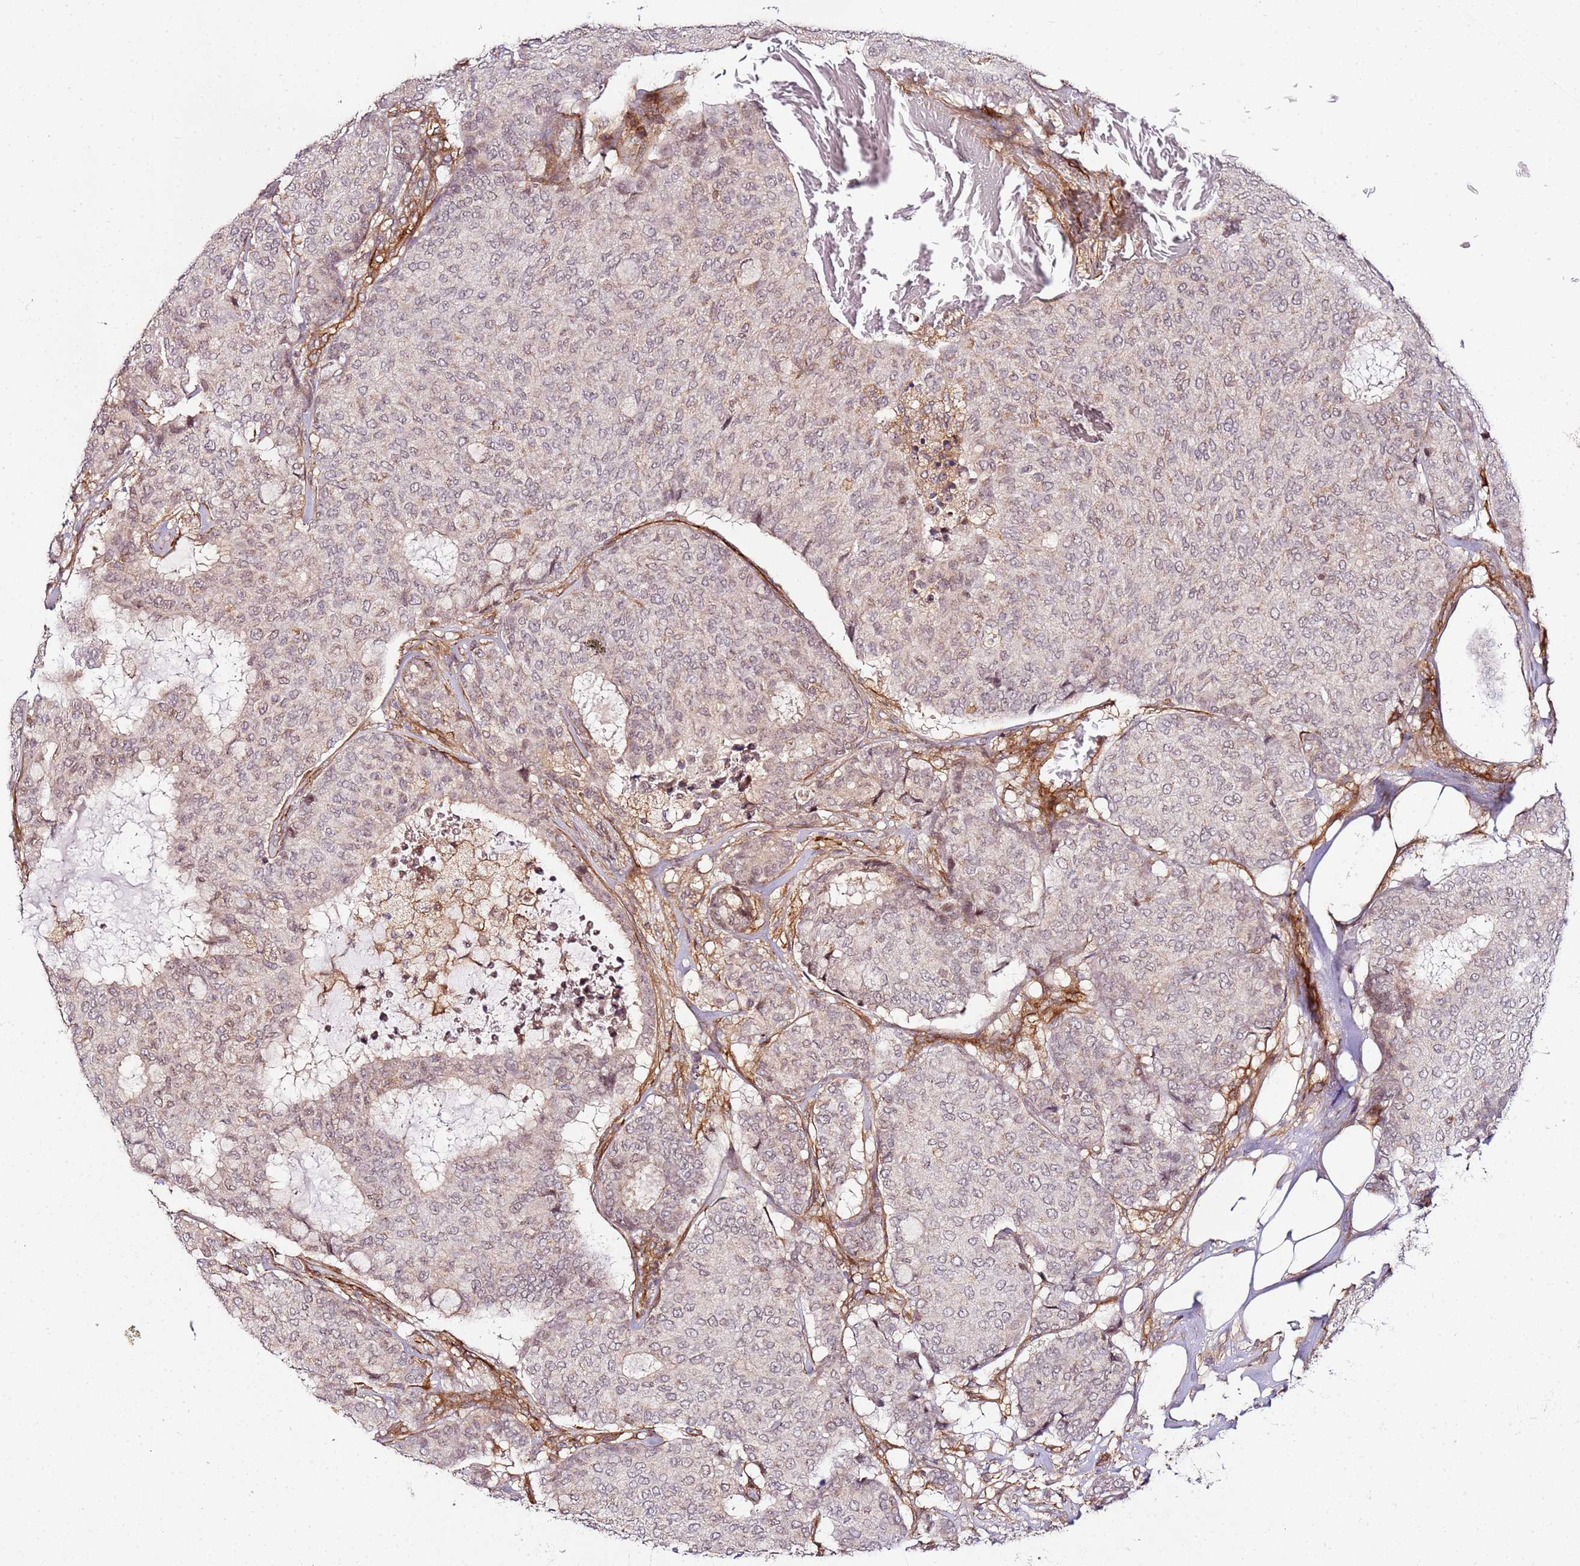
{"staining": {"intensity": "weak", "quantity": "<25%", "location": "nuclear"}, "tissue": "breast cancer", "cell_type": "Tumor cells", "image_type": "cancer", "snomed": [{"axis": "morphology", "description": "Duct carcinoma"}, {"axis": "topography", "description": "Breast"}], "caption": "Immunohistochemical staining of breast cancer (intraductal carcinoma) shows no significant staining in tumor cells. Nuclei are stained in blue.", "gene": "CCNYL1", "patient": {"sex": "female", "age": 75}}